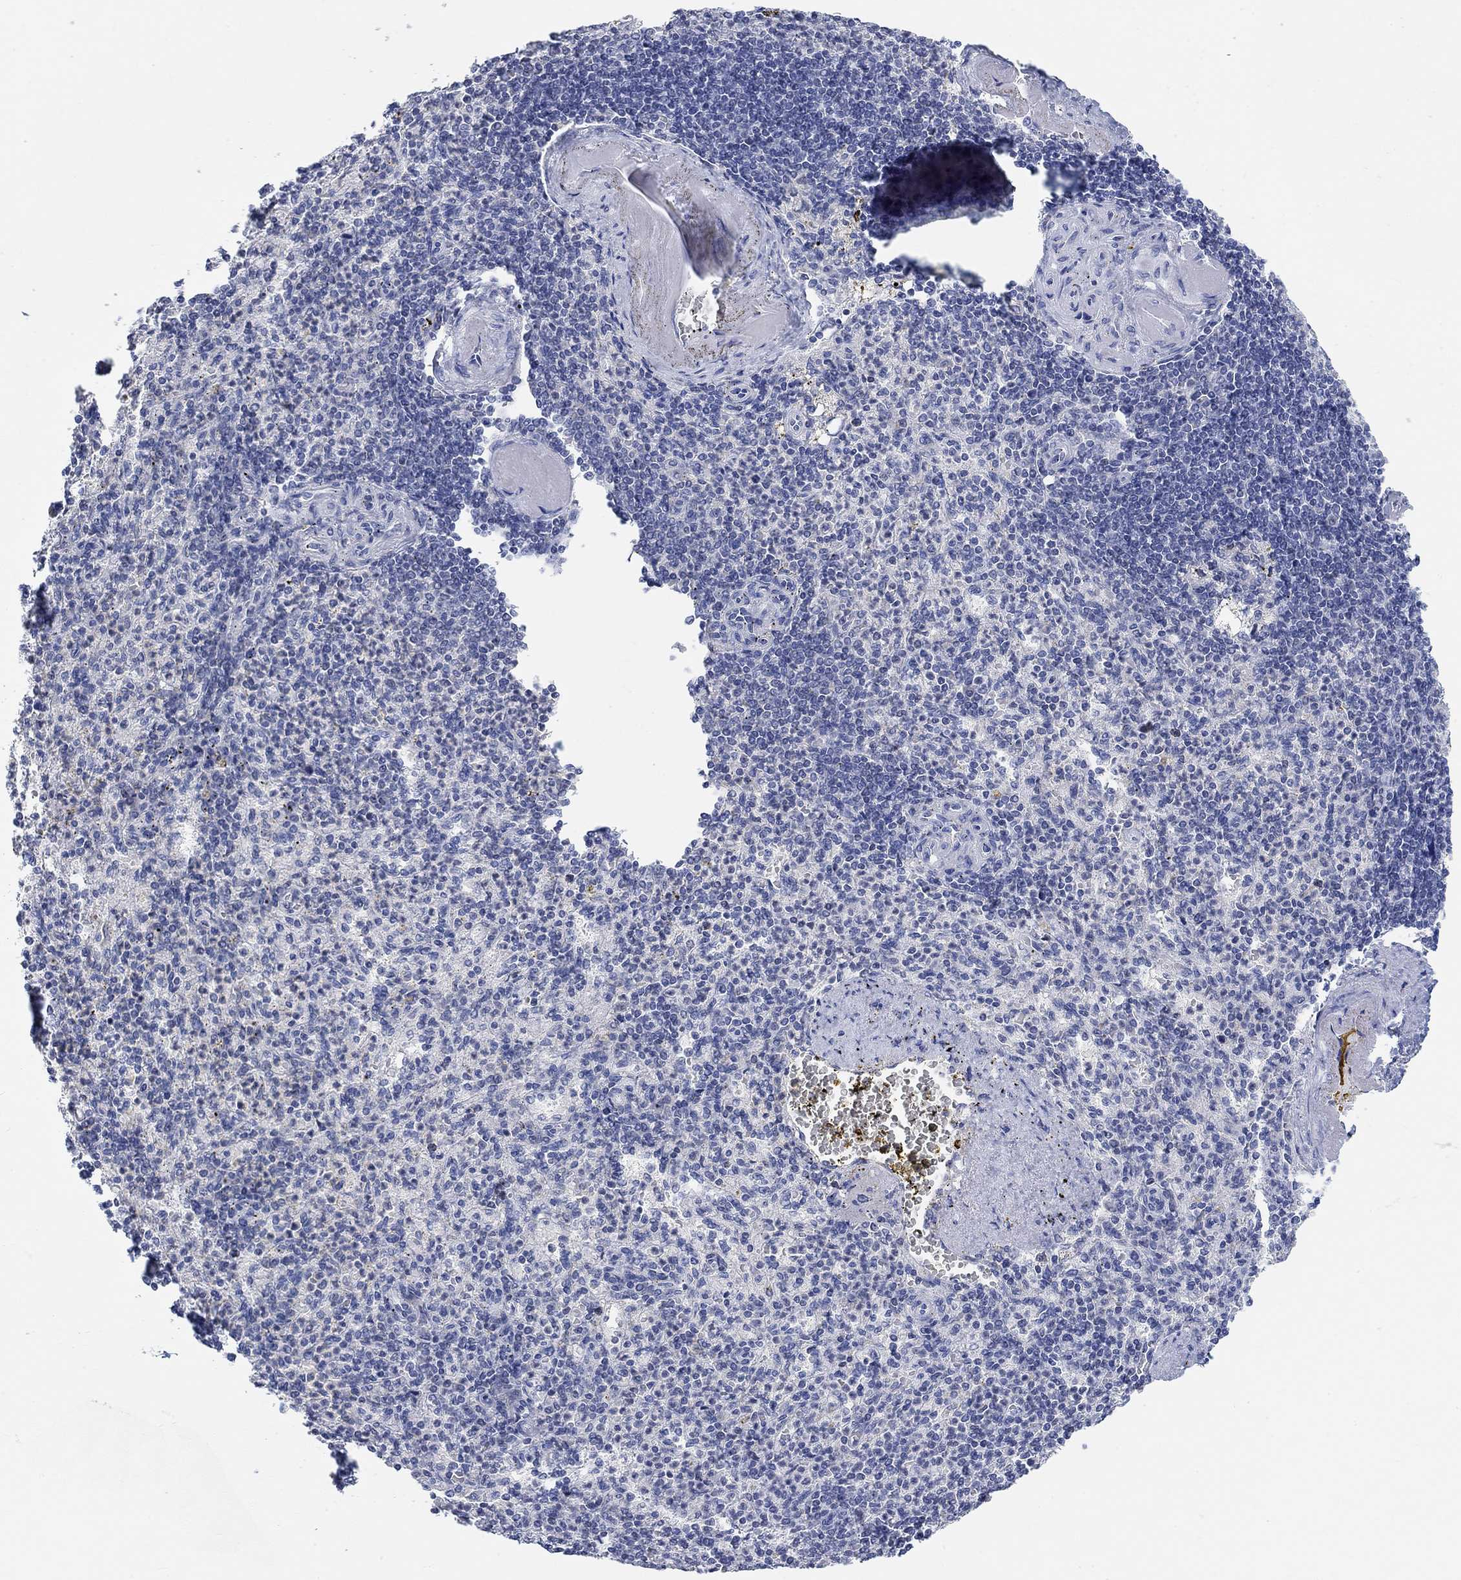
{"staining": {"intensity": "negative", "quantity": "none", "location": "none"}, "tissue": "spleen", "cell_type": "Cells in red pulp", "image_type": "normal", "snomed": [{"axis": "morphology", "description": "Normal tissue, NOS"}, {"axis": "topography", "description": "Spleen"}], "caption": "Immunohistochemical staining of normal spleen demonstrates no significant expression in cells in red pulp. The staining is performed using DAB brown chromogen with nuclei counter-stained in using hematoxylin.", "gene": "ATP6V1E2", "patient": {"sex": "female", "age": 74}}